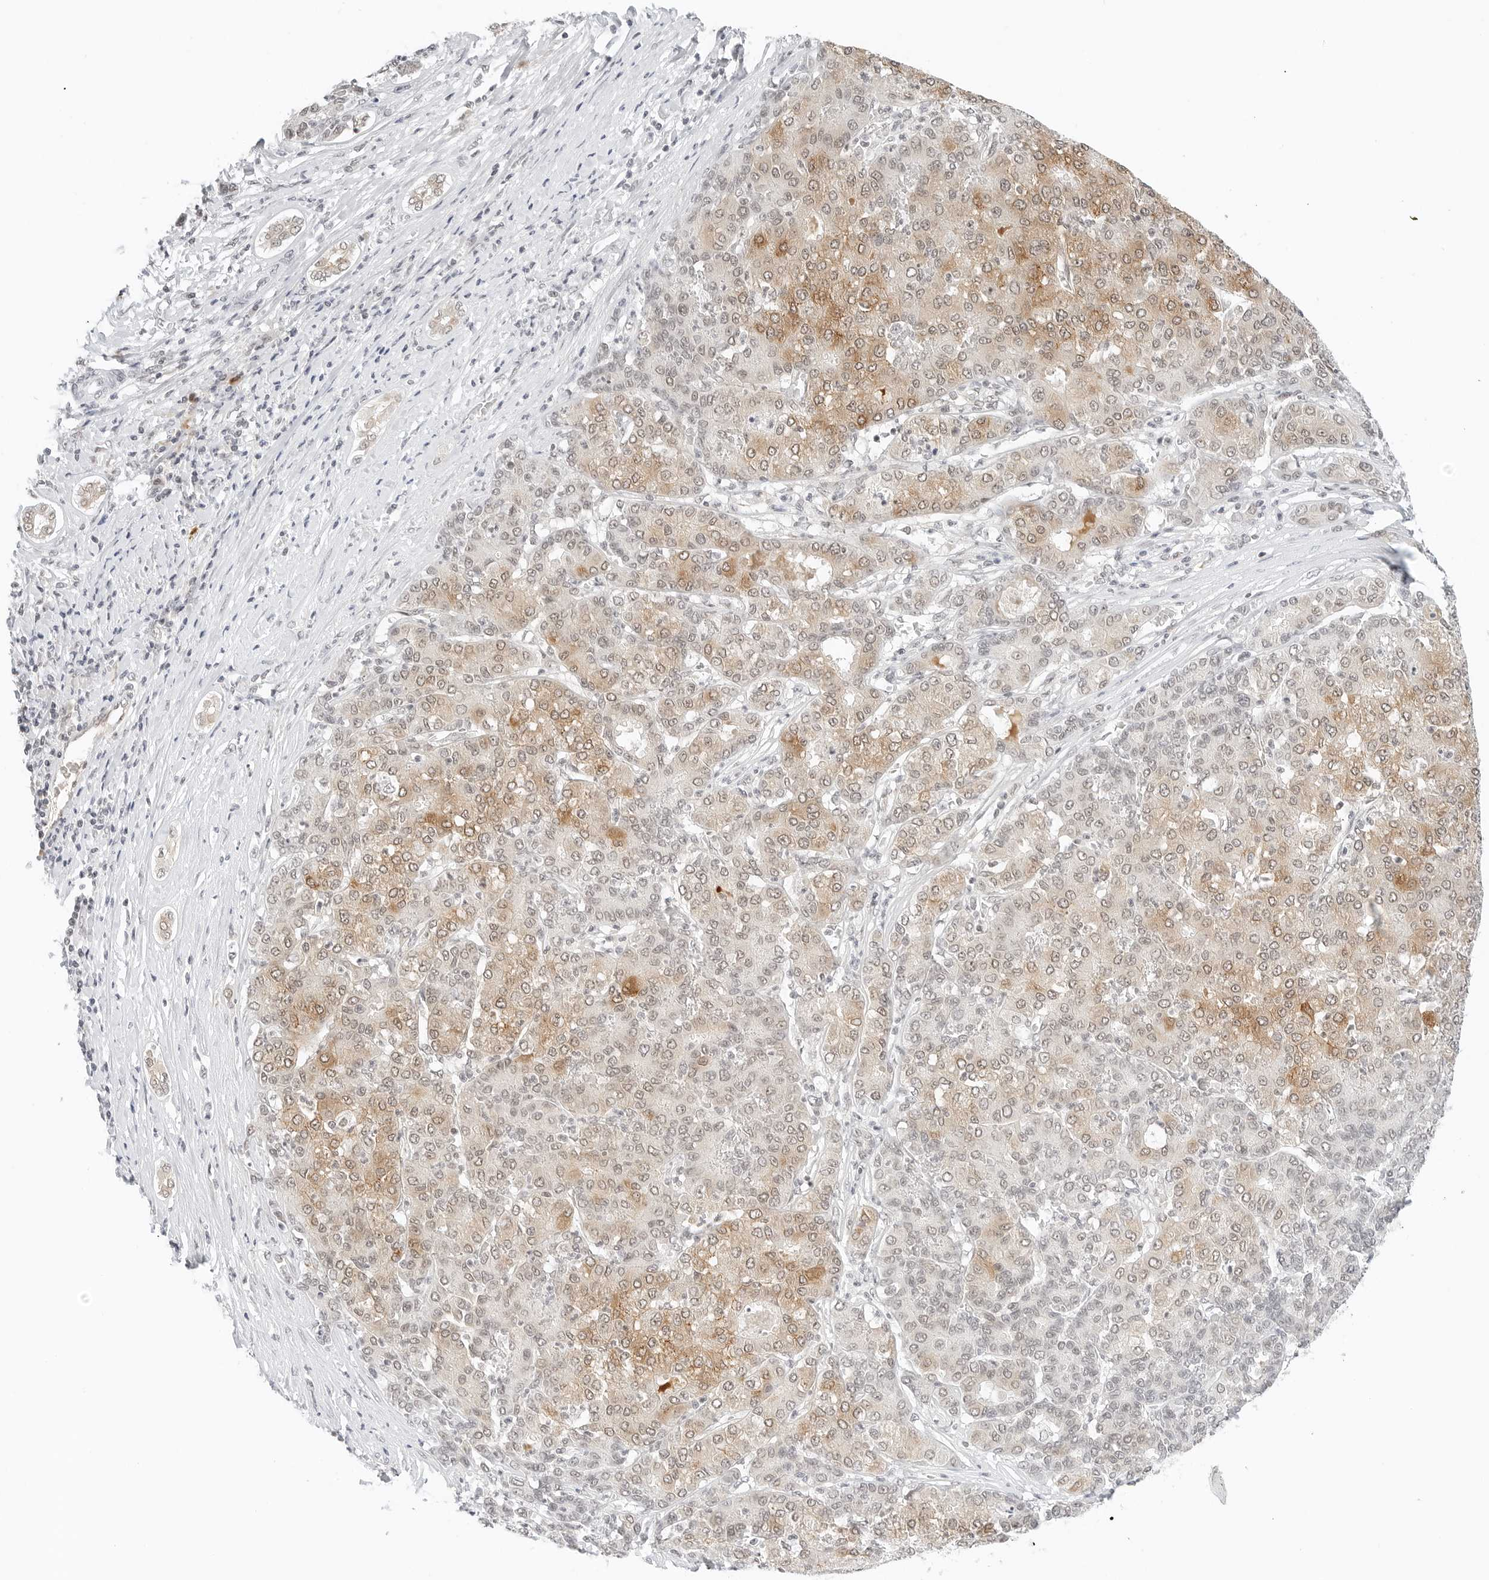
{"staining": {"intensity": "moderate", "quantity": "25%-75%", "location": "cytoplasmic/membranous"}, "tissue": "liver cancer", "cell_type": "Tumor cells", "image_type": "cancer", "snomed": [{"axis": "morphology", "description": "Carcinoma, Hepatocellular, NOS"}, {"axis": "topography", "description": "Liver"}], "caption": "Liver cancer stained for a protein exhibits moderate cytoplasmic/membranous positivity in tumor cells. The staining is performed using DAB (3,3'-diaminobenzidine) brown chromogen to label protein expression. The nuclei are counter-stained blue using hematoxylin.", "gene": "NEO1", "patient": {"sex": "male", "age": 65}}